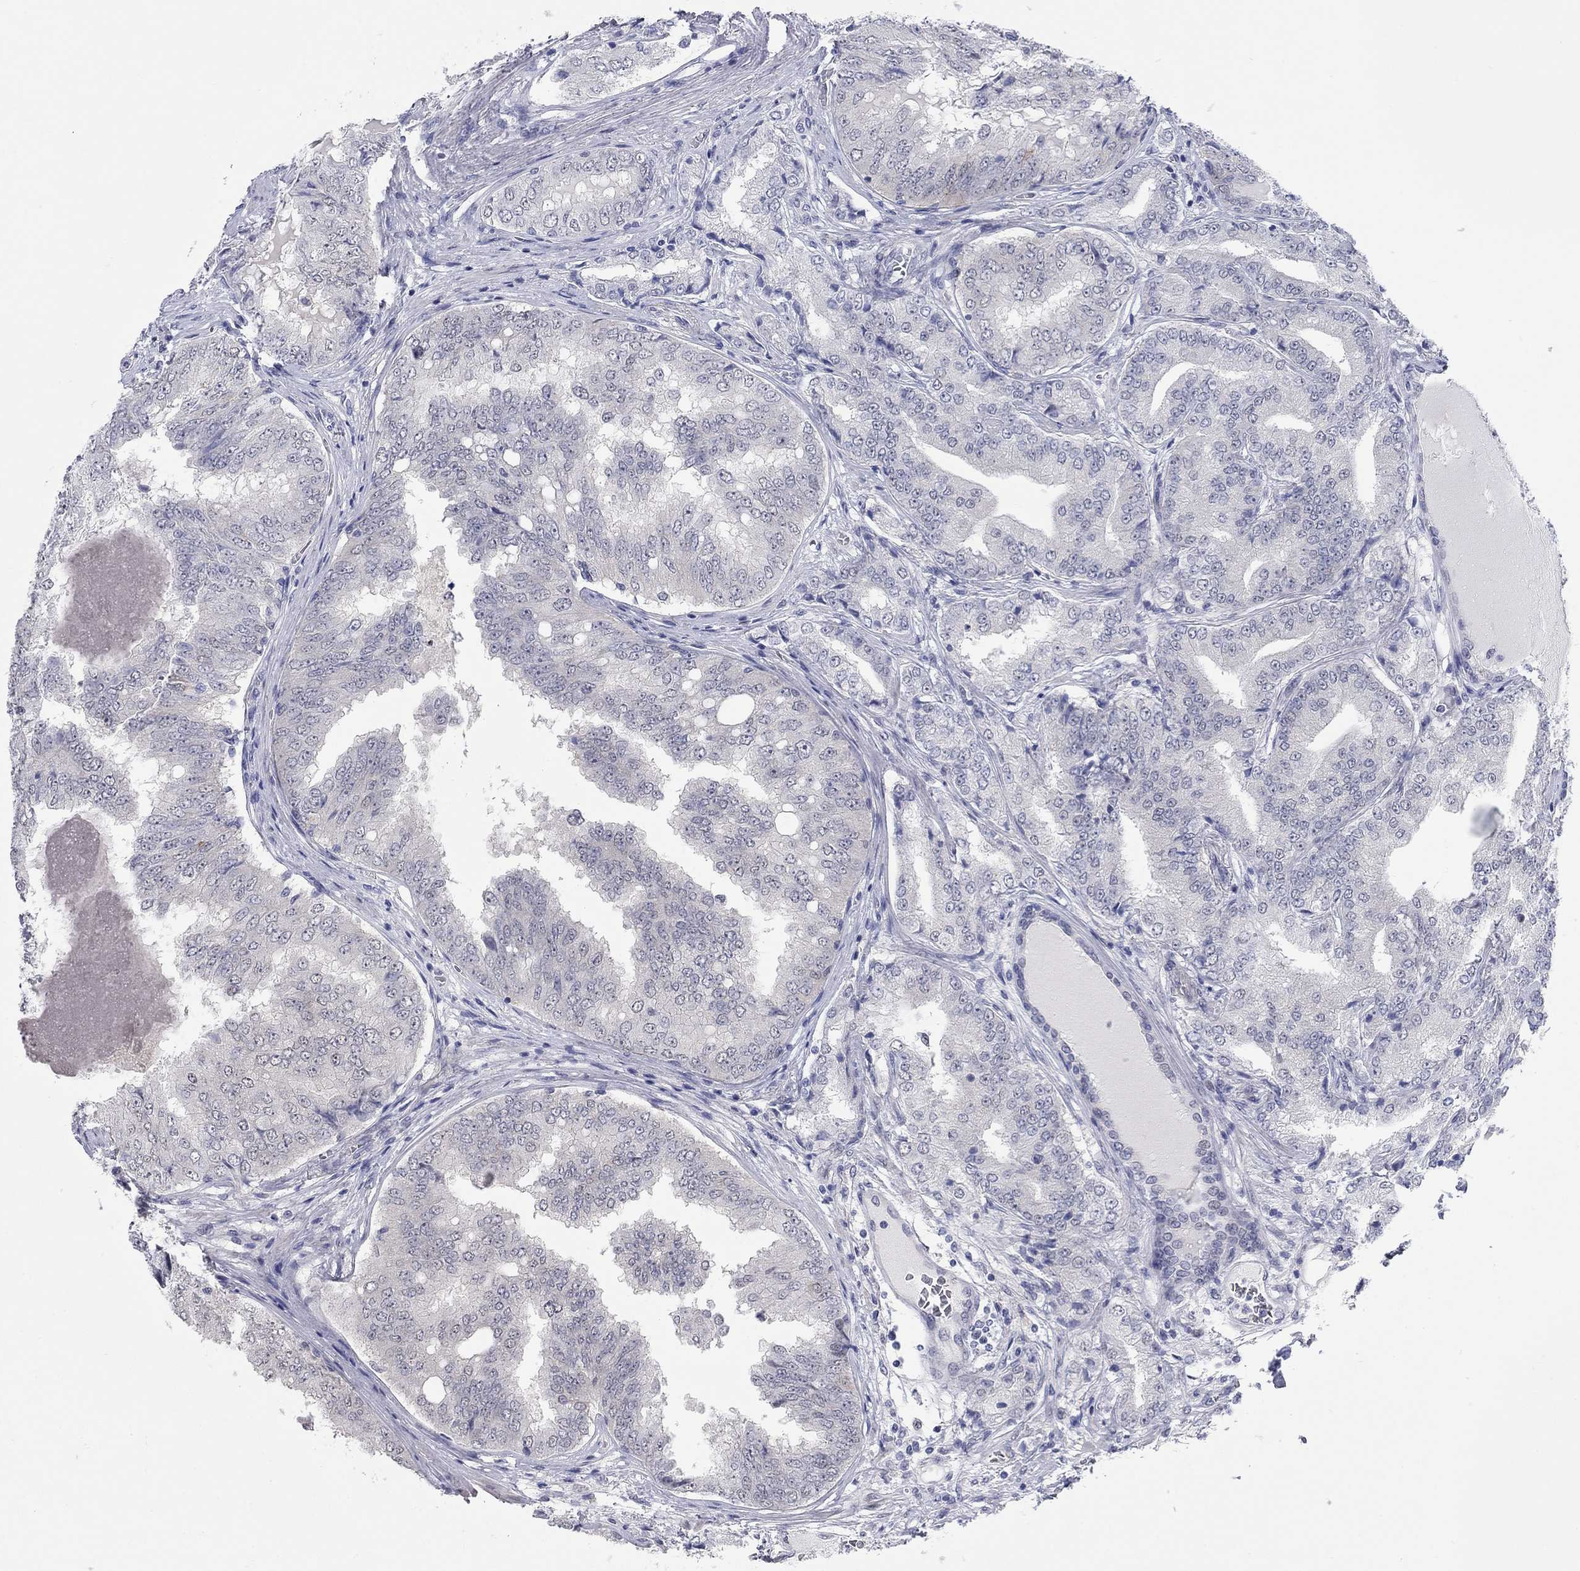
{"staining": {"intensity": "negative", "quantity": "none", "location": "none"}, "tissue": "prostate cancer", "cell_type": "Tumor cells", "image_type": "cancer", "snomed": [{"axis": "morphology", "description": "Adenocarcinoma, NOS"}, {"axis": "topography", "description": "Prostate"}], "caption": "This is an IHC micrograph of human prostate cancer. There is no positivity in tumor cells.", "gene": "WASF3", "patient": {"sex": "male", "age": 65}}